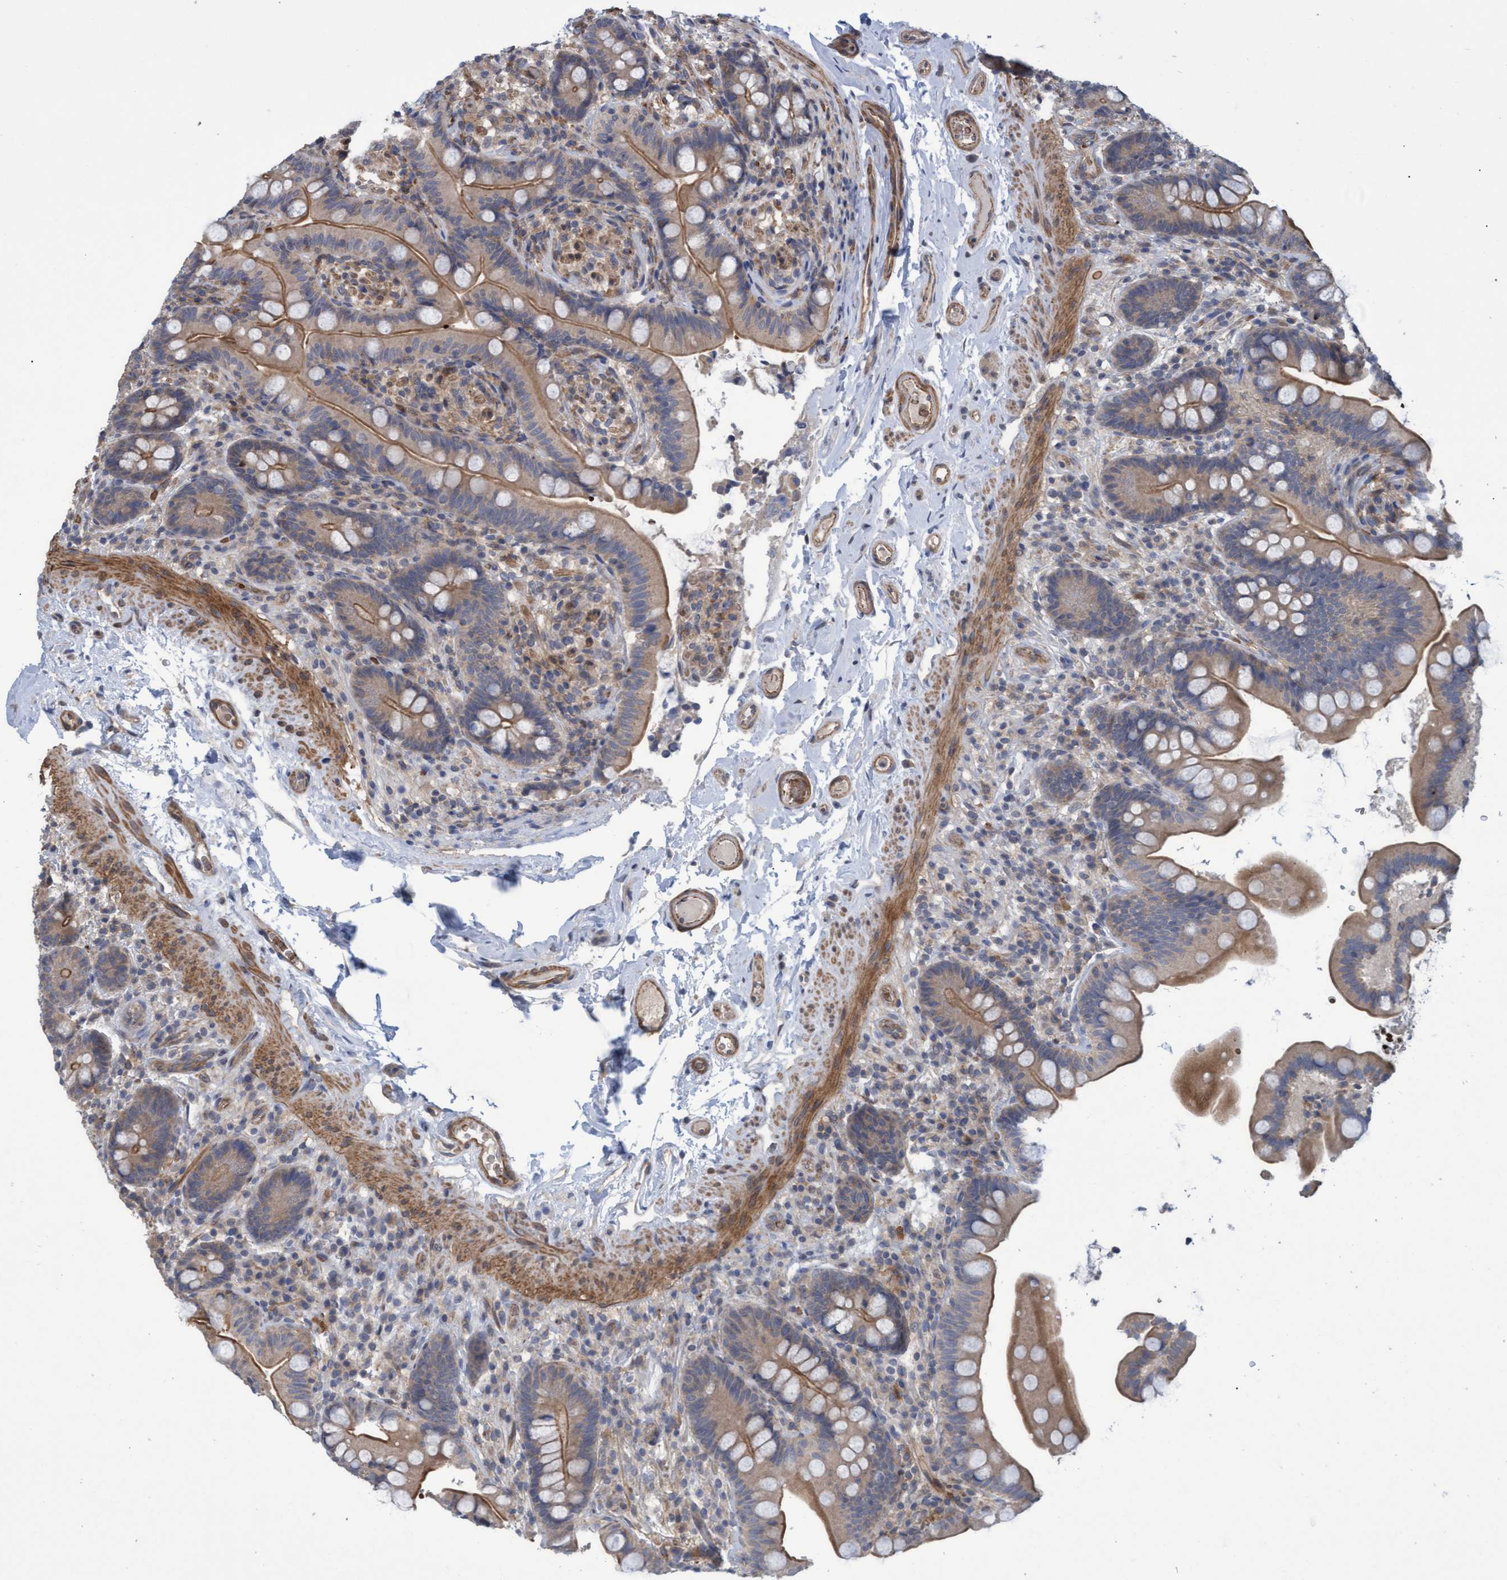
{"staining": {"intensity": "moderate", "quantity": ">75%", "location": "cytoplasmic/membranous"}, "tissue": "colon", "cell_type": "Endothelial cells", "image_type": "normal", "snomed": [{"axis": "morphology", "description": "Normal tissue, NOS"}, {"axis": "topography", "description": "Smooth muscle"}, {"axis": "topography", "description": "Colon"}], "caption": "Immunohistochemical staining of benign human colon displays medium levels of moderate cytoplasmic/membranous expression in approximately >75% of endothelial cells.", "gene": "NAA15", "patient": {"sex": "male", "age": 73}}